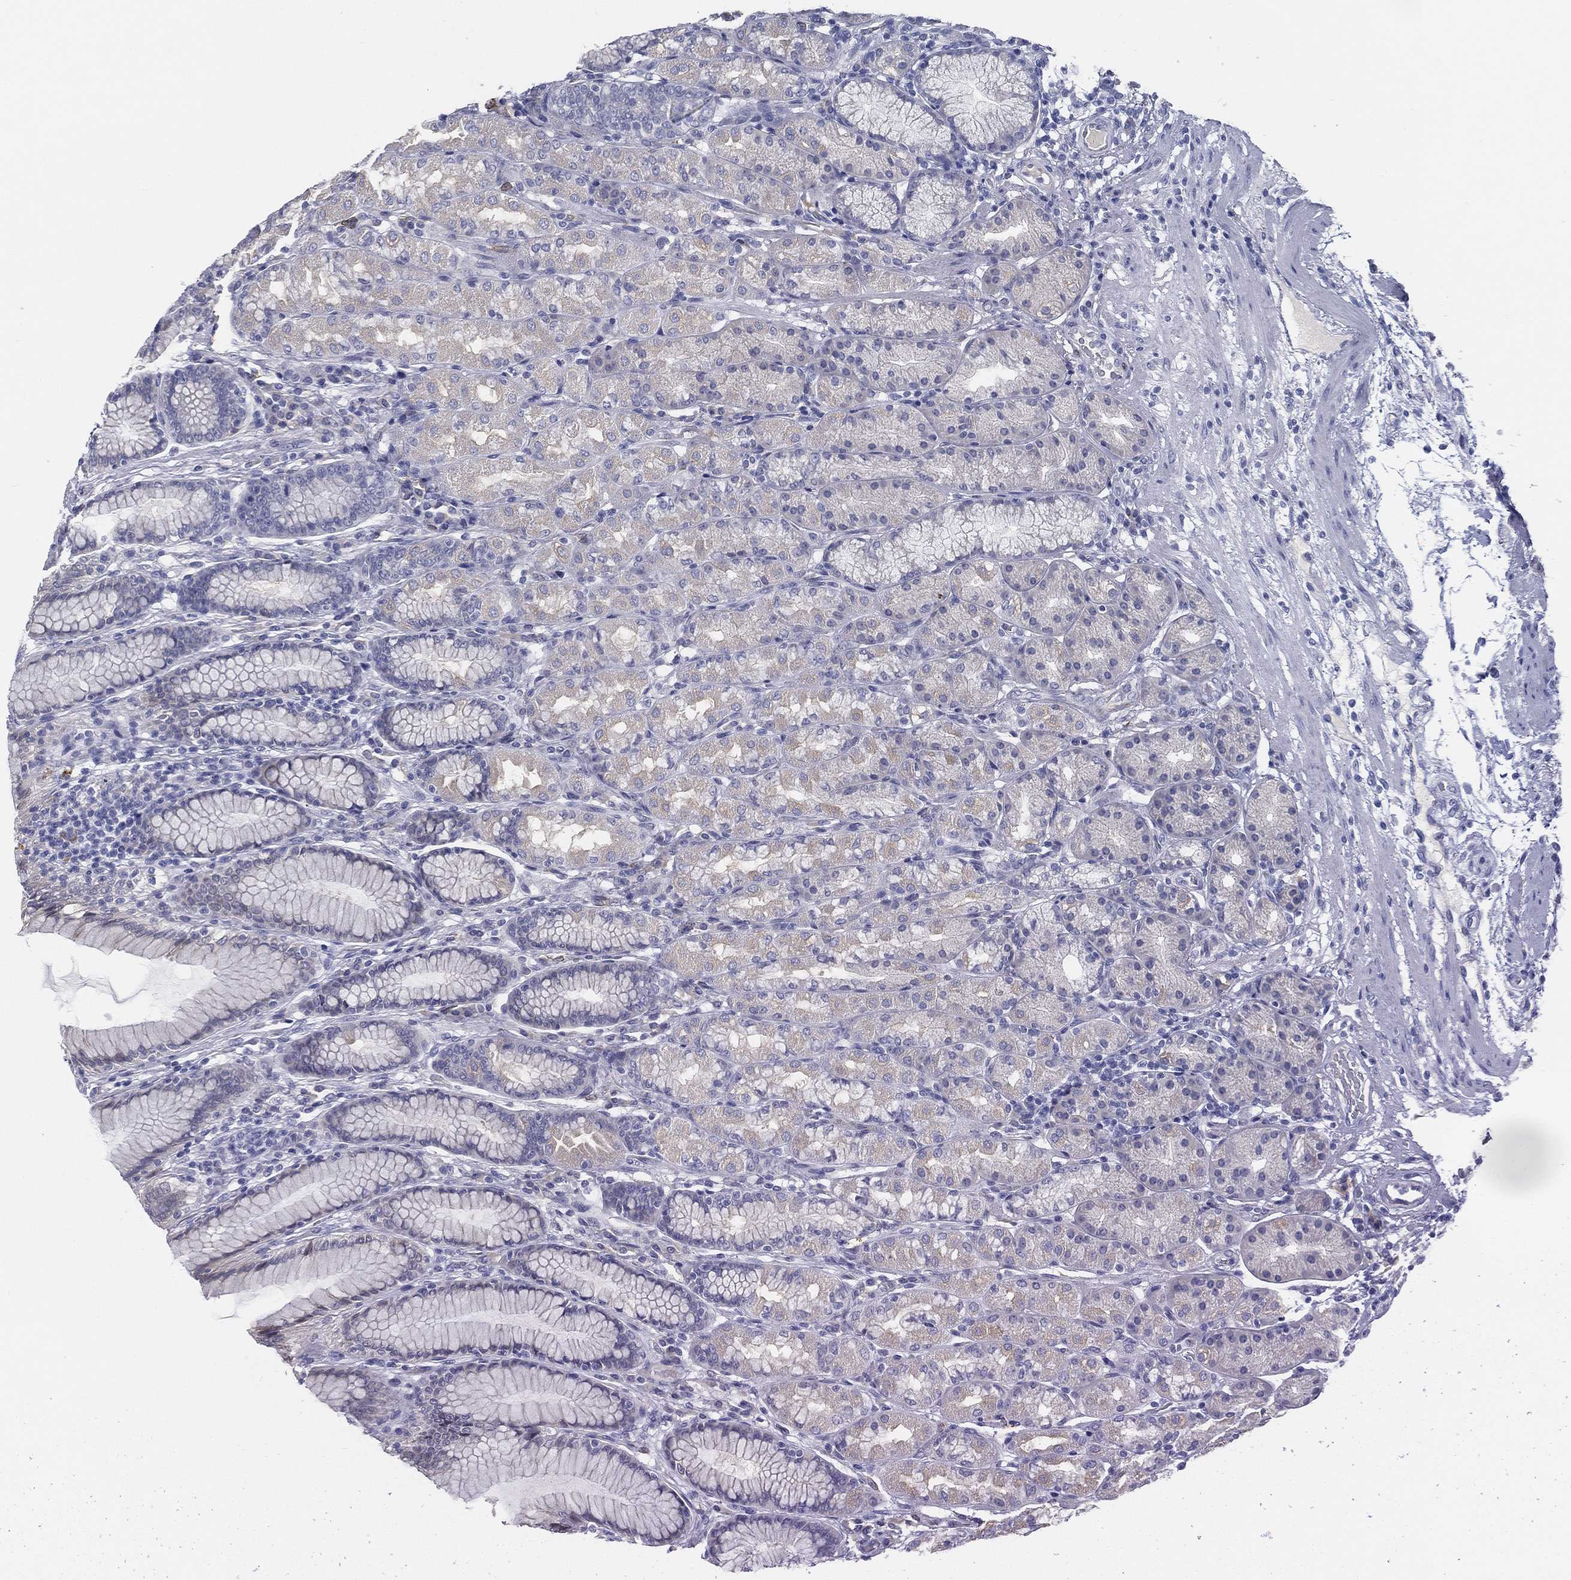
{"staining": {"intensity": "moderate", "quantity": "<25%", "location": "cytoplasmic/membranous"}, "tissue": "stomach", "cell_type": "Glandular cells", "image_type": "normal", "snomed": [{"axis": "morphology", "description": "Normal tissue, NOS"}, {"axis": "morphology", "description": "Adenocarcinoma, NOS"}, {"axis": "topography", "description": "Stomach"}], "caption": "Stomach stained with immunohistochemistry displays moderate cytoplasmic/membranous expression in approximately <25% of glandular cells. Nuclei are stained in blue.", "gene": "STS", "patient": {"sex": "female", "age": 79}}